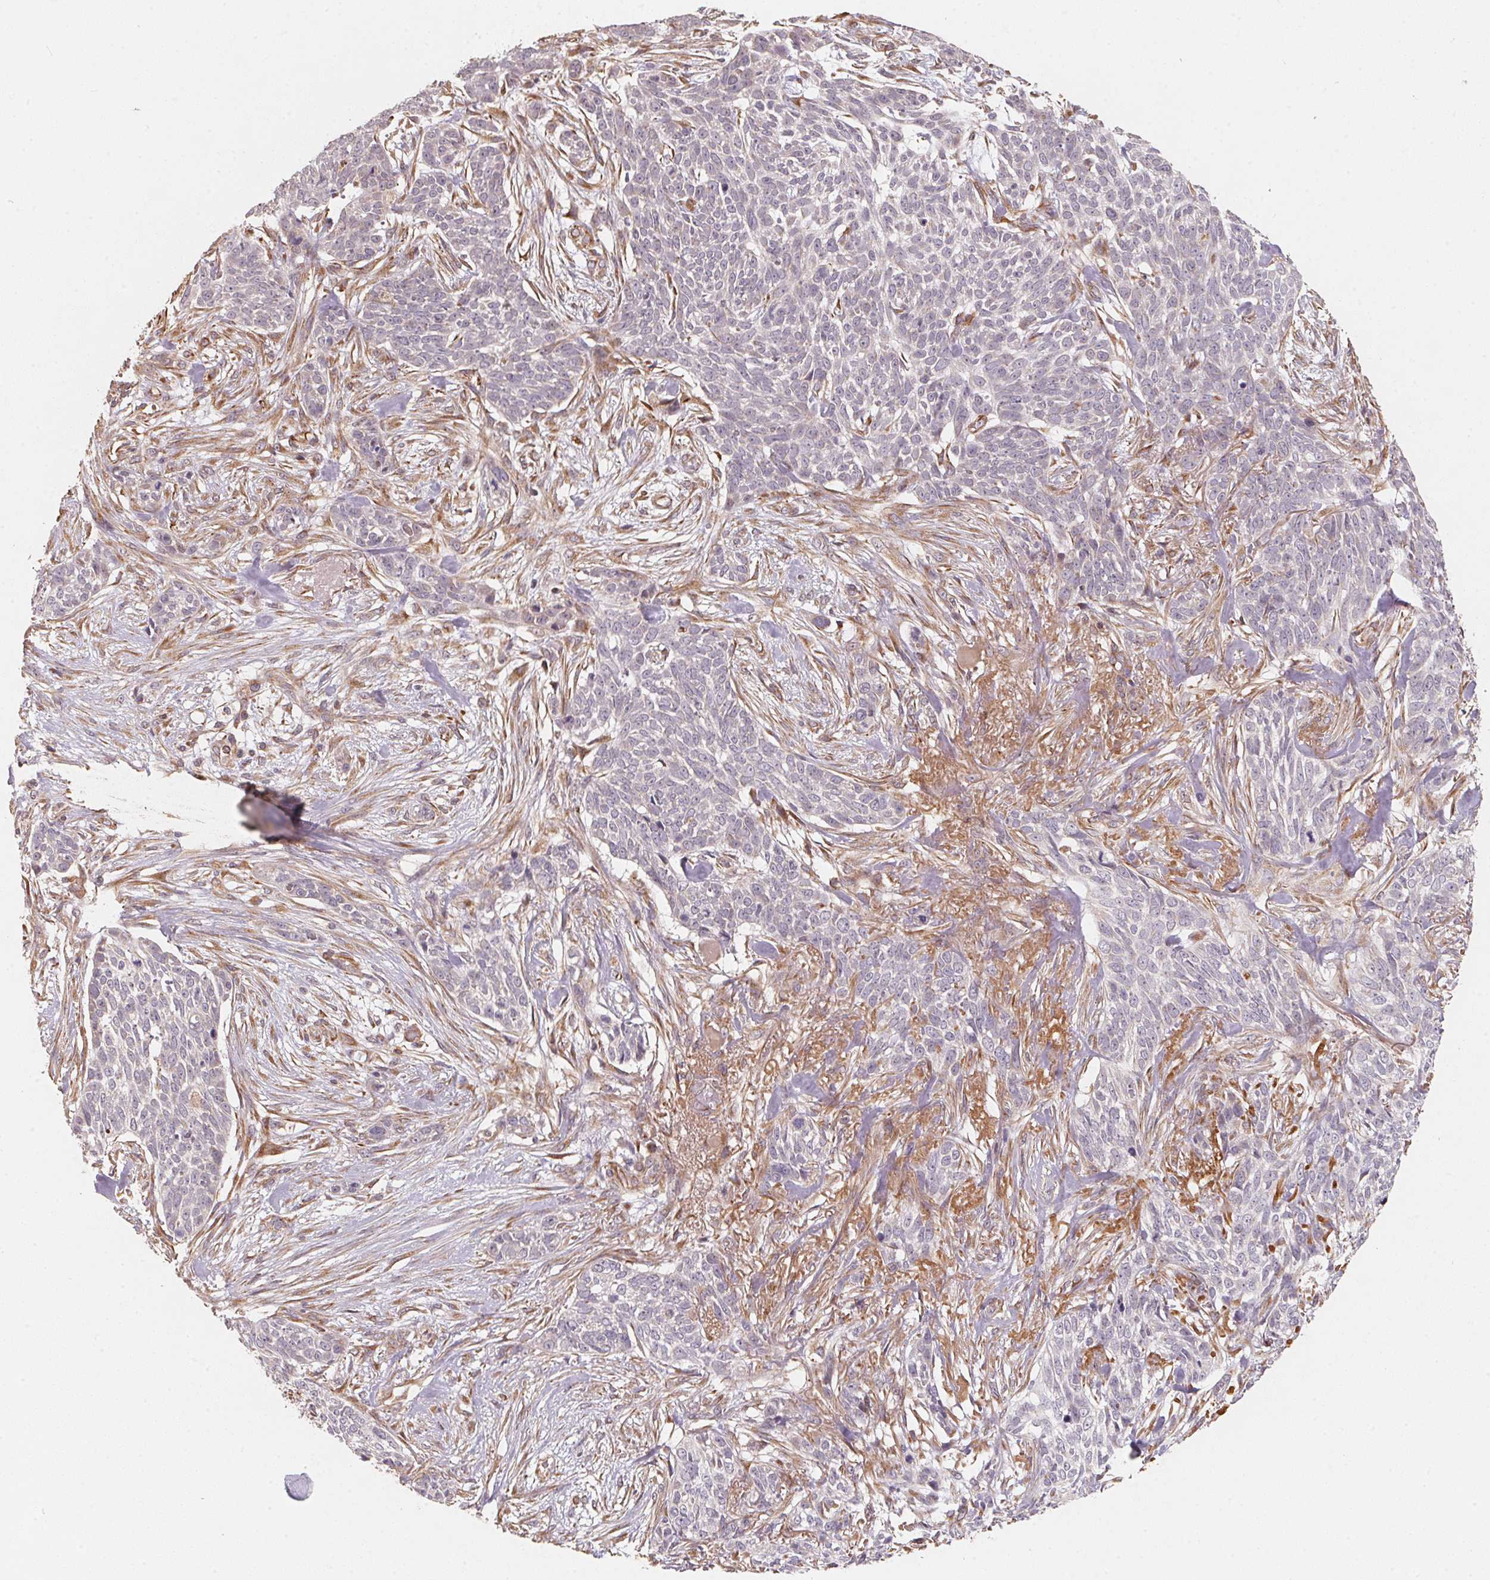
{"staining": {"intensity": "negative", "quantity": "none", "location": "none"}, "tissue": "skin cancer", "cell_type": "Tumor cells", "image_type": "cancer", "snomed": [{"axis": "morphology", "description": "Basal cell carcinoma"}, {"axis": "topography", "description": "Skin"}], "caption": "IHC of human skin basal cell carcinoma displays no staining in tumor cells. (IHC, brightfield microscopy, high magnification).", "gene": "TSPAN12", "patient": {"sex": "male", "age": 74}}